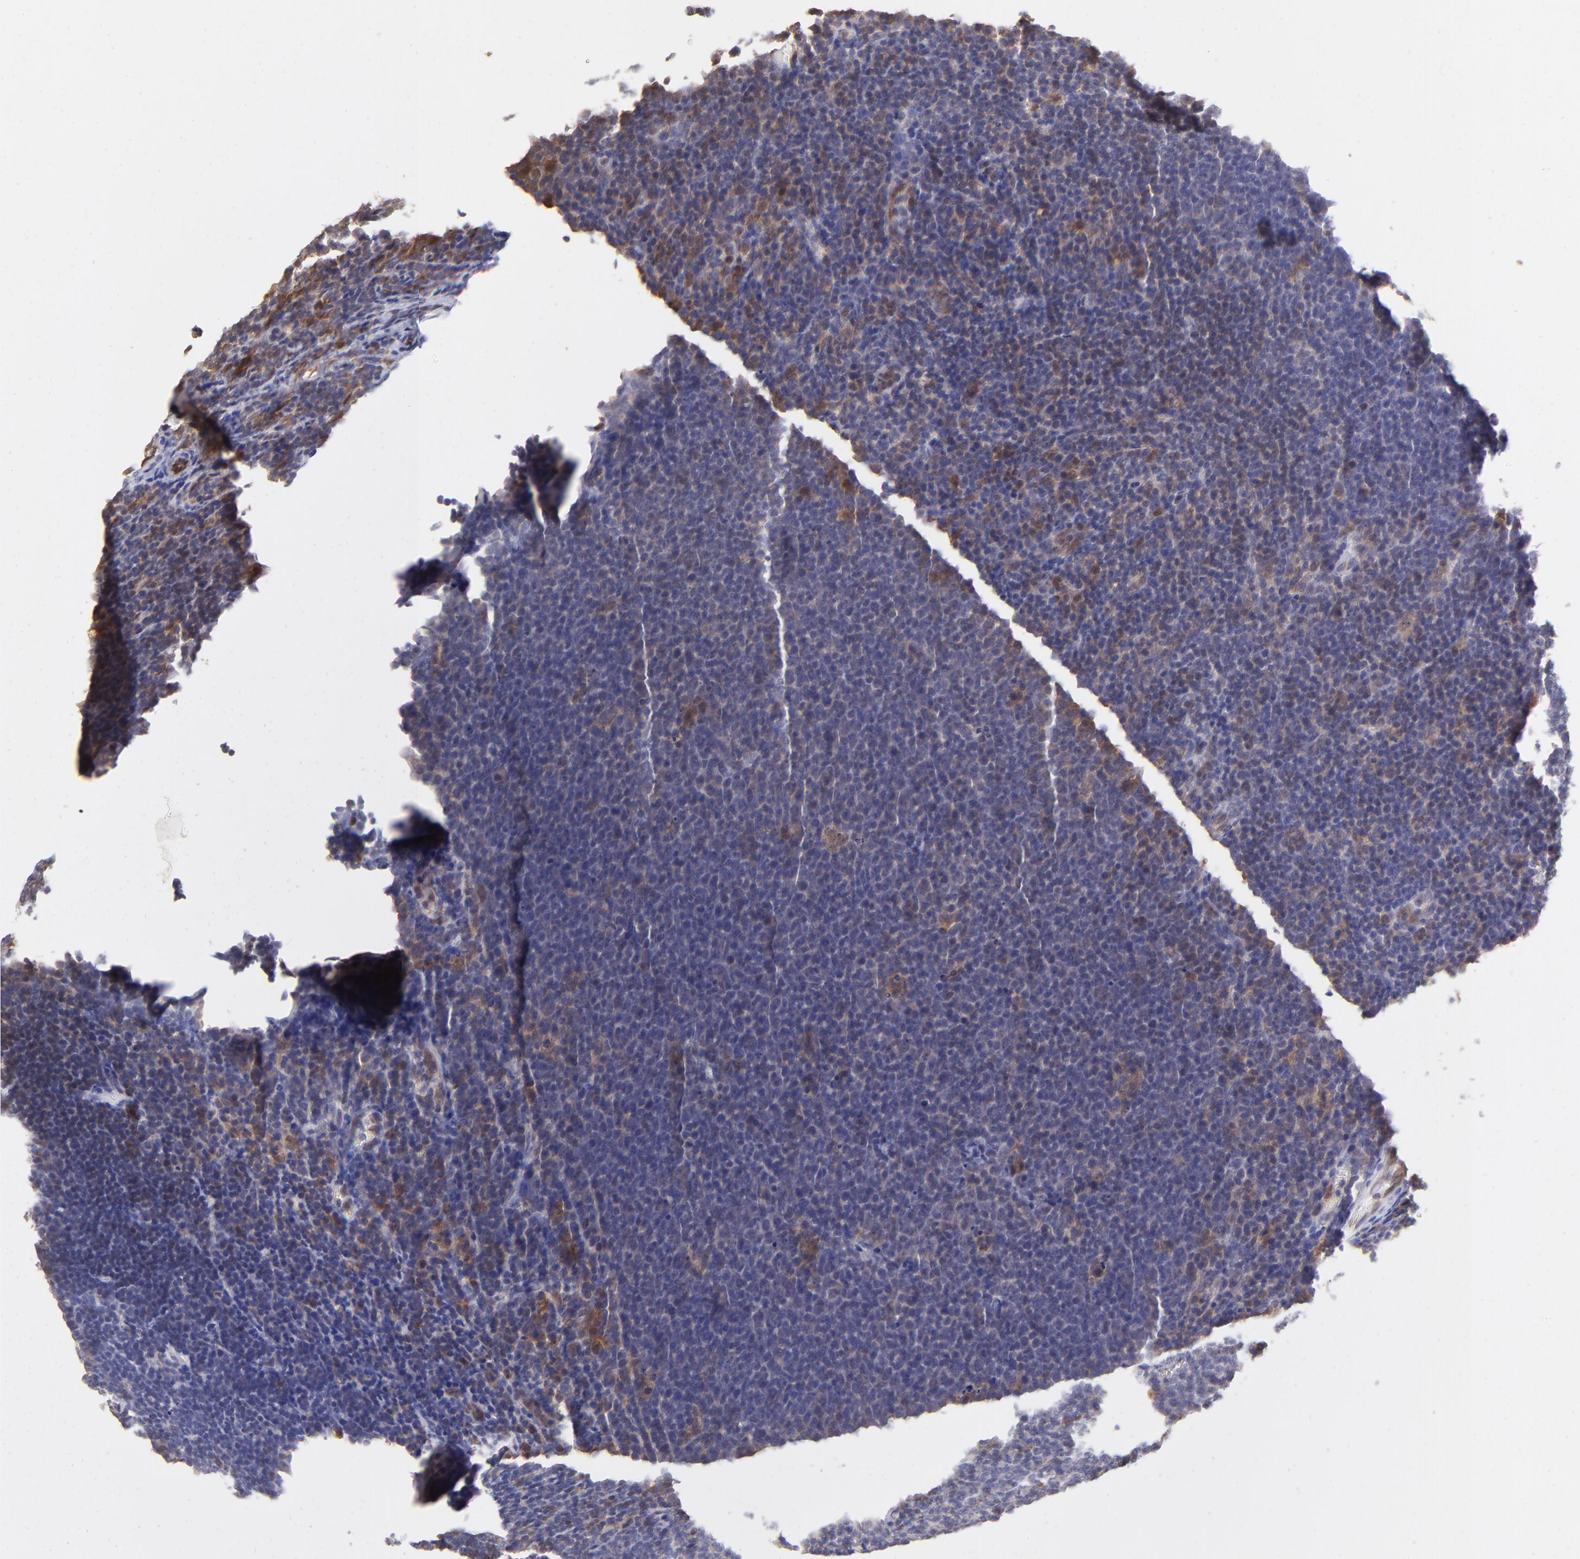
{"staining": {"intensity": "moderate", "quantity": "<25%", "location": "nuclear"}, "tissue": "lymphoma", "cell_type": "Tumor cells", "image_type": "cancer", "snomed": [{"axis": "morphology", "description": "Malignant lymphoma, non-Hodgkin's type, Low grade"}, {"axis": "topography", "description": "Lymph node"}], "caption": "The photomicrograph exhibits a brown stain indicating the presence of a protein in the nuclear of tumor cells in malignant lymphoma, non-Hodgkin's type (low-grade).", "gene": "HYAL1", "patient": {"sex": "male", "age": 74}}